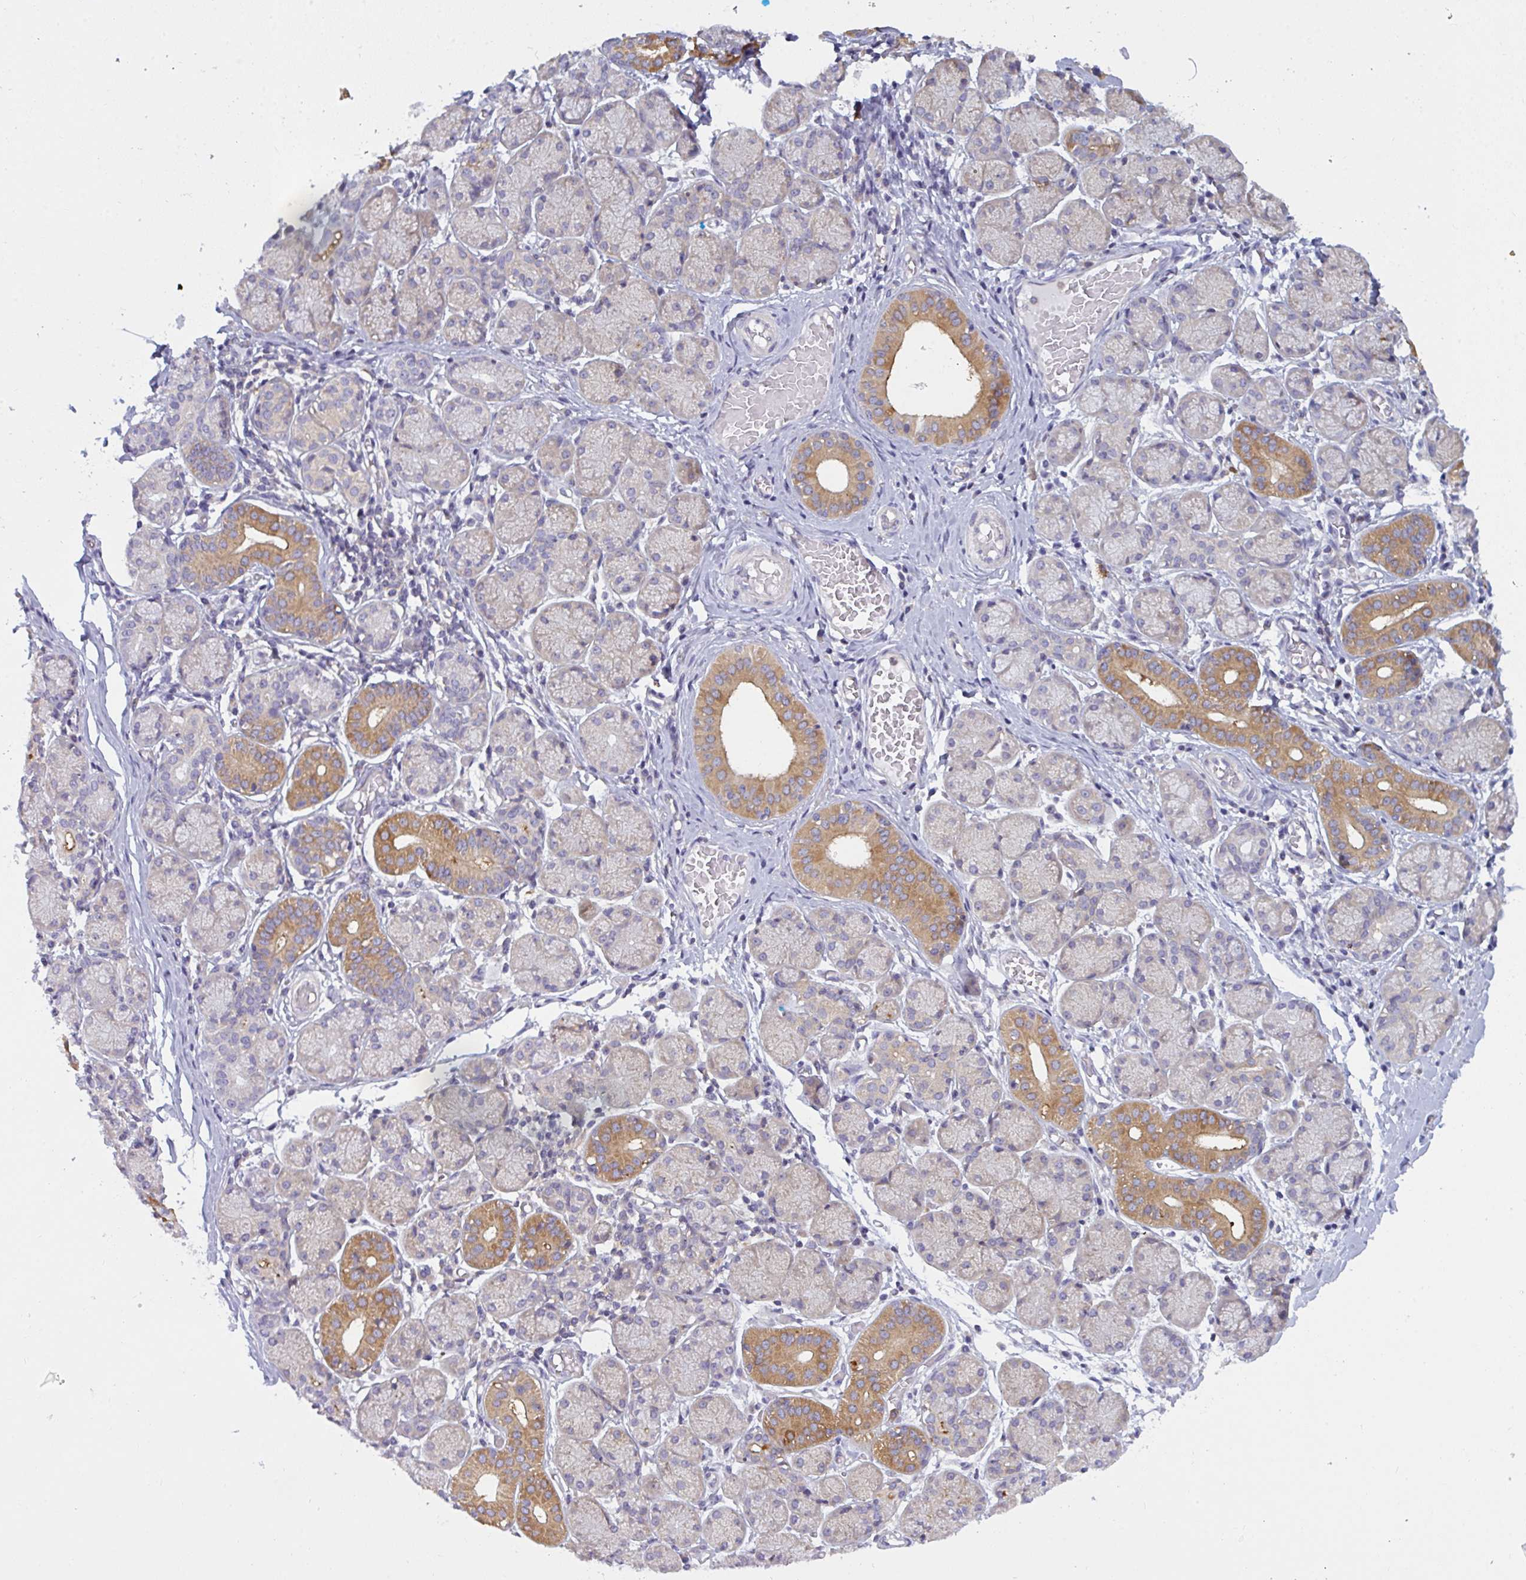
{"staining": {"intensity": "moderate", "quantity": "<25%", "location": "cytoplasmic/membranous"}, "tissue": "salivary gland", "cell_type": "Glandular cells", "image_type": "normal", "snomed": [{"axis": "morphology", "description": "Normal tissue, NOS"}, {"axis": "topography", "description": "Salivary gland"}], "caption": "Protein staining of normal salivary gland shows moderate cytoplasmic/membranous positivity in about <25% of glandular cells.", "gene": "SLC30A6", "patient": {"sex": "female", "age": 24}}